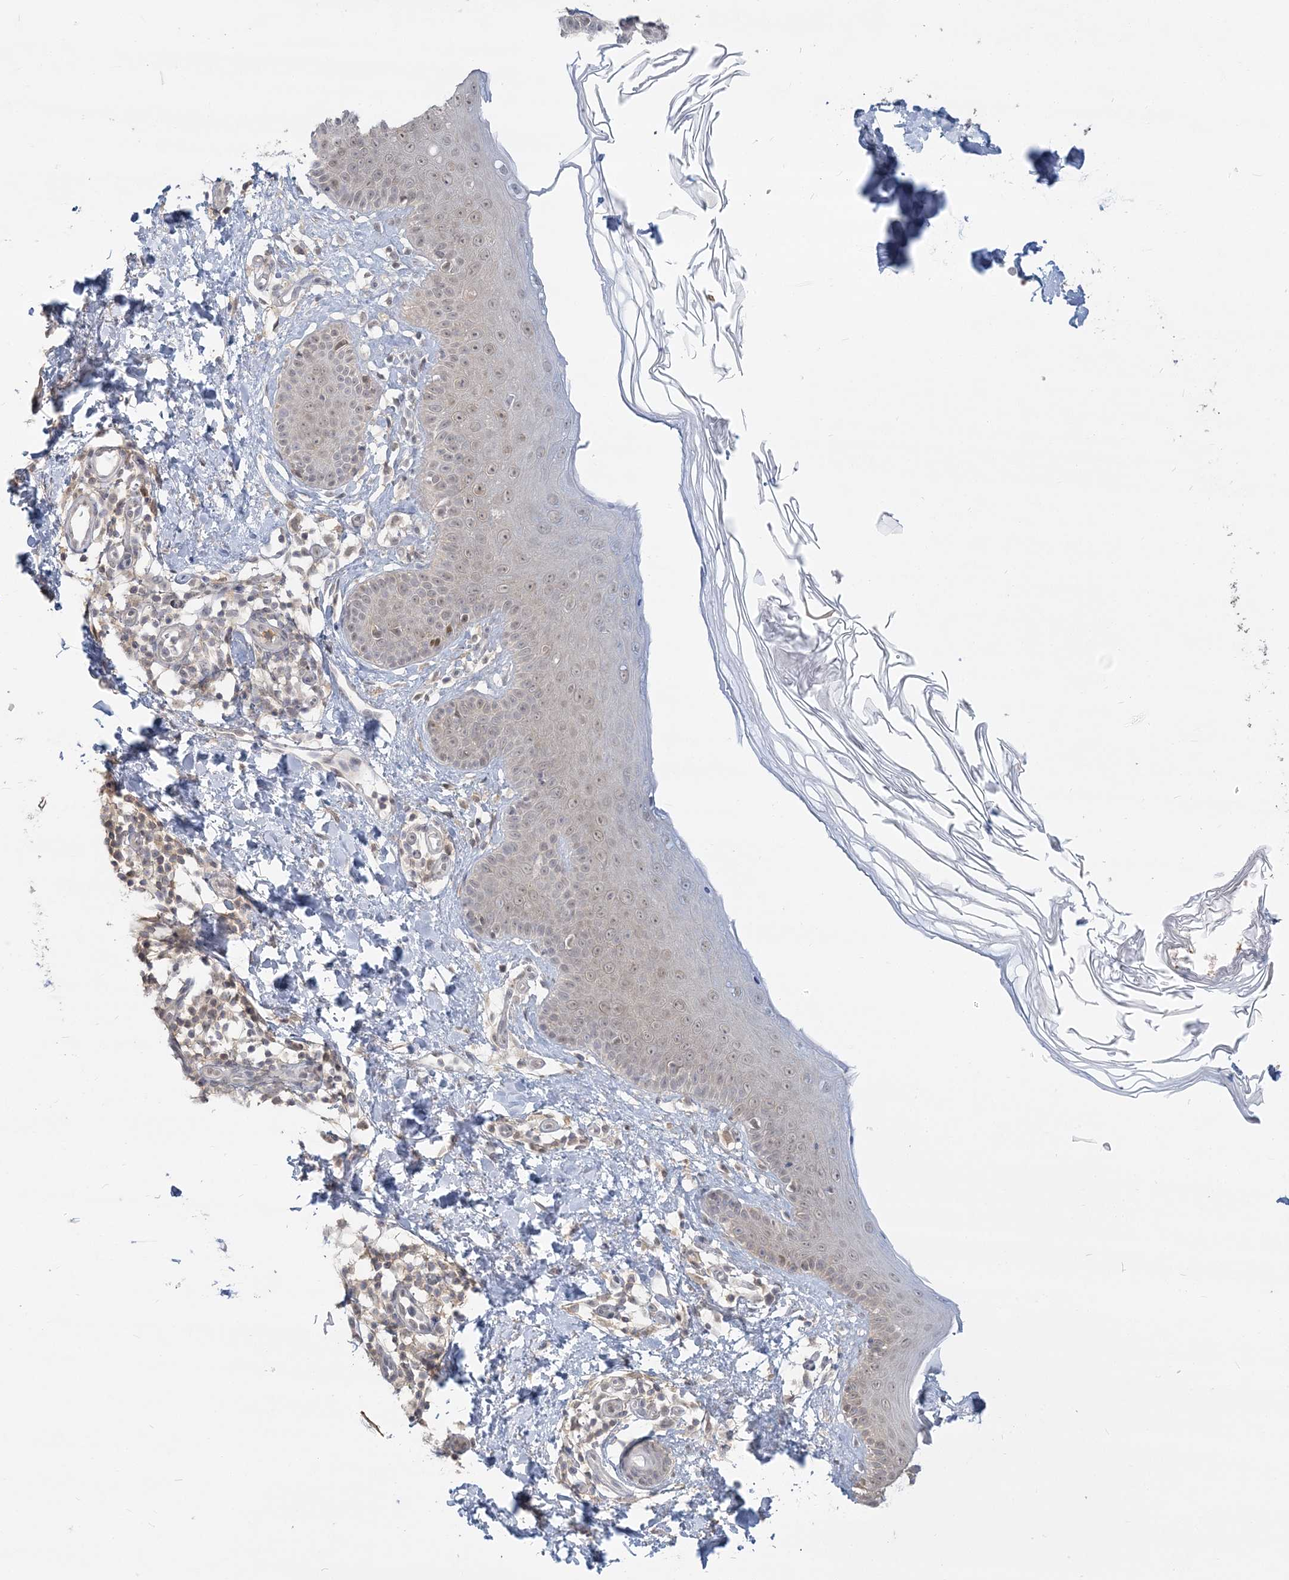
{"staining": {"intensity": "negative", "quantity": "none", "location": "none"}, "tissue": "skin", "cell_type": "Fibroblasts", "image_type": "normal", "snomed": [{"axis": "morphology", "description": "Normal tissue, NOS"}, {"axis": "topography", "description": "Skin"}], "caption": "This is a image of immunohistochemistry staining of unremarkable skin, which shows no positivity in fibroblasts.", "gene": "ANKS1A", "patient": {"sex": "male", "age": 52}}